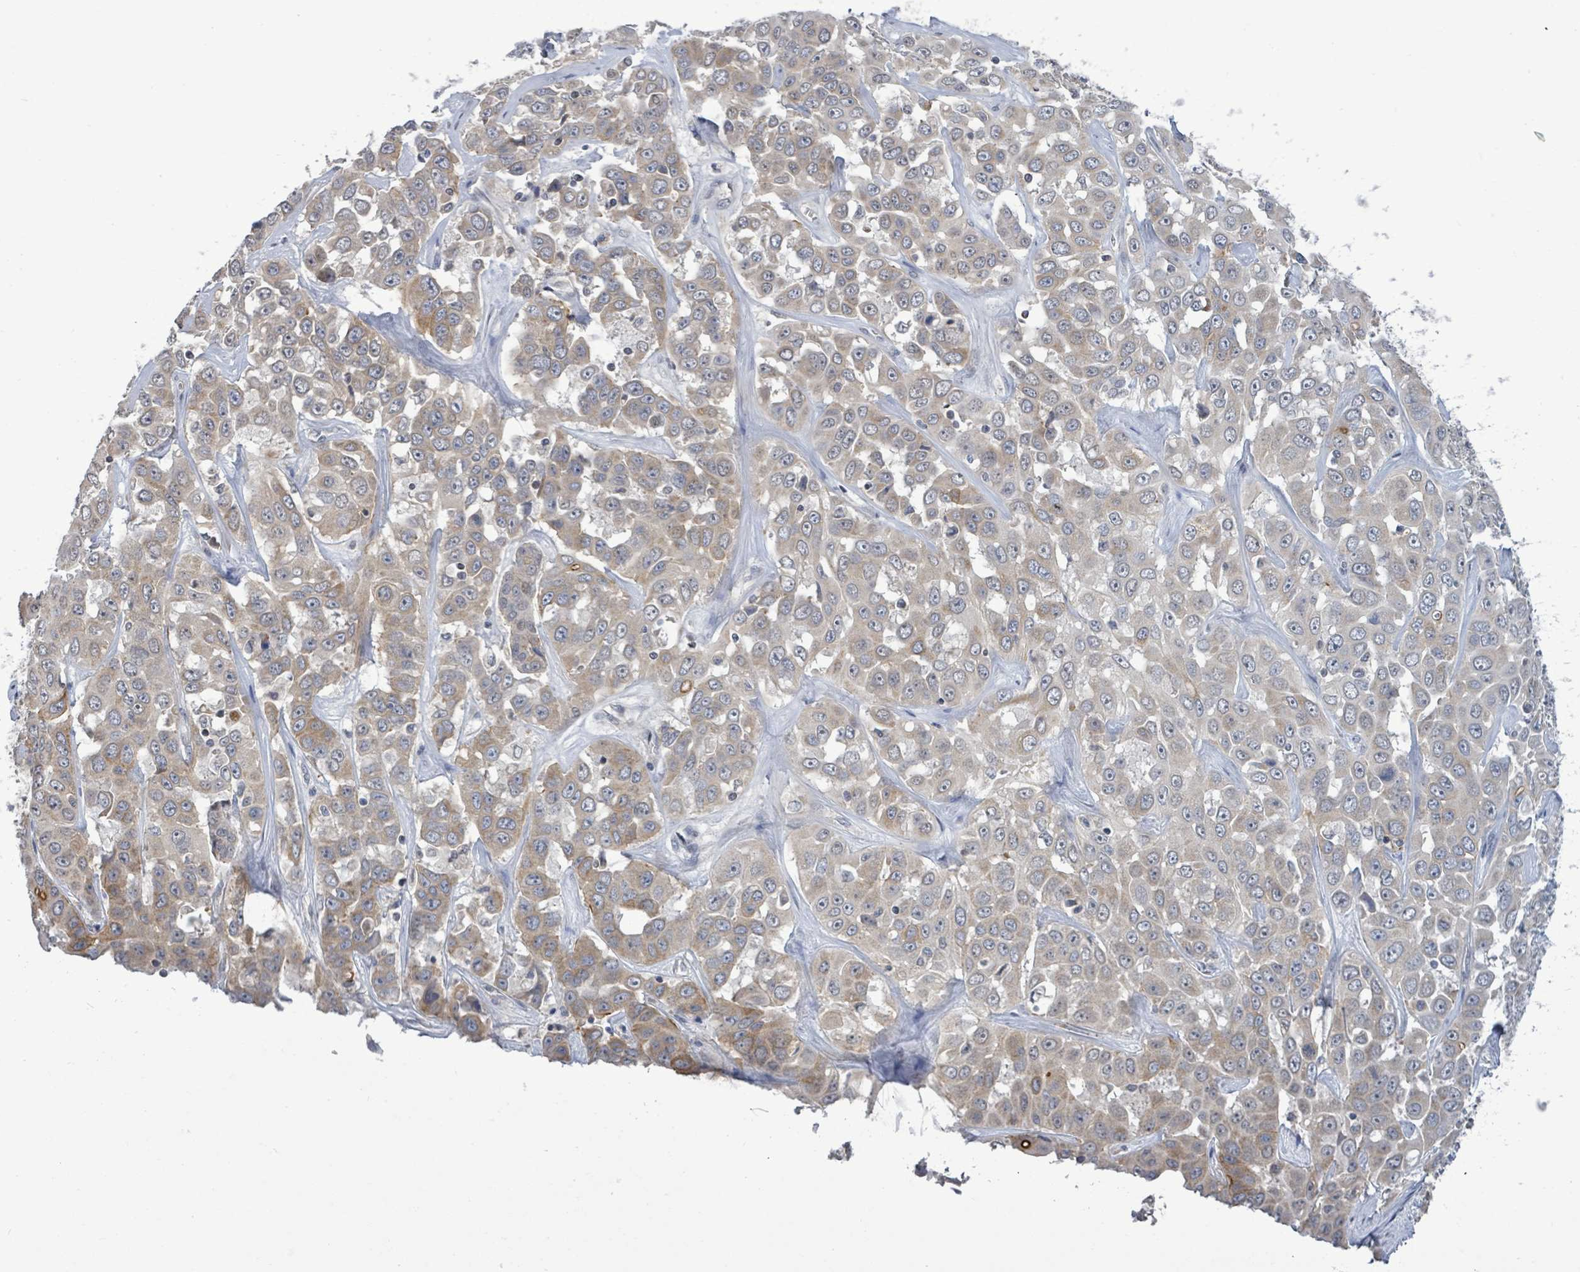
{"staining": {"intensity": "weak", "quantity": ">75%", "location": "cytoplasmic/membranous"}, "tissue": "liver cancer", "cell_type": "Tumor cells", "image_type": "cancer", "snomed": [{"axis": "morphology", "description": "Cholangiocarcinoma"}, {"axis": "topography", "description": "Liver"}], "caption": "Approximately >75% of tumor cells in human liver cancer demonstrate weak cytoplasmic/membranous protein staining as visualized by brown immunohistochemical staining.", "gene": "COQ10B", "patient": {"sex": "female", "age": 52}}